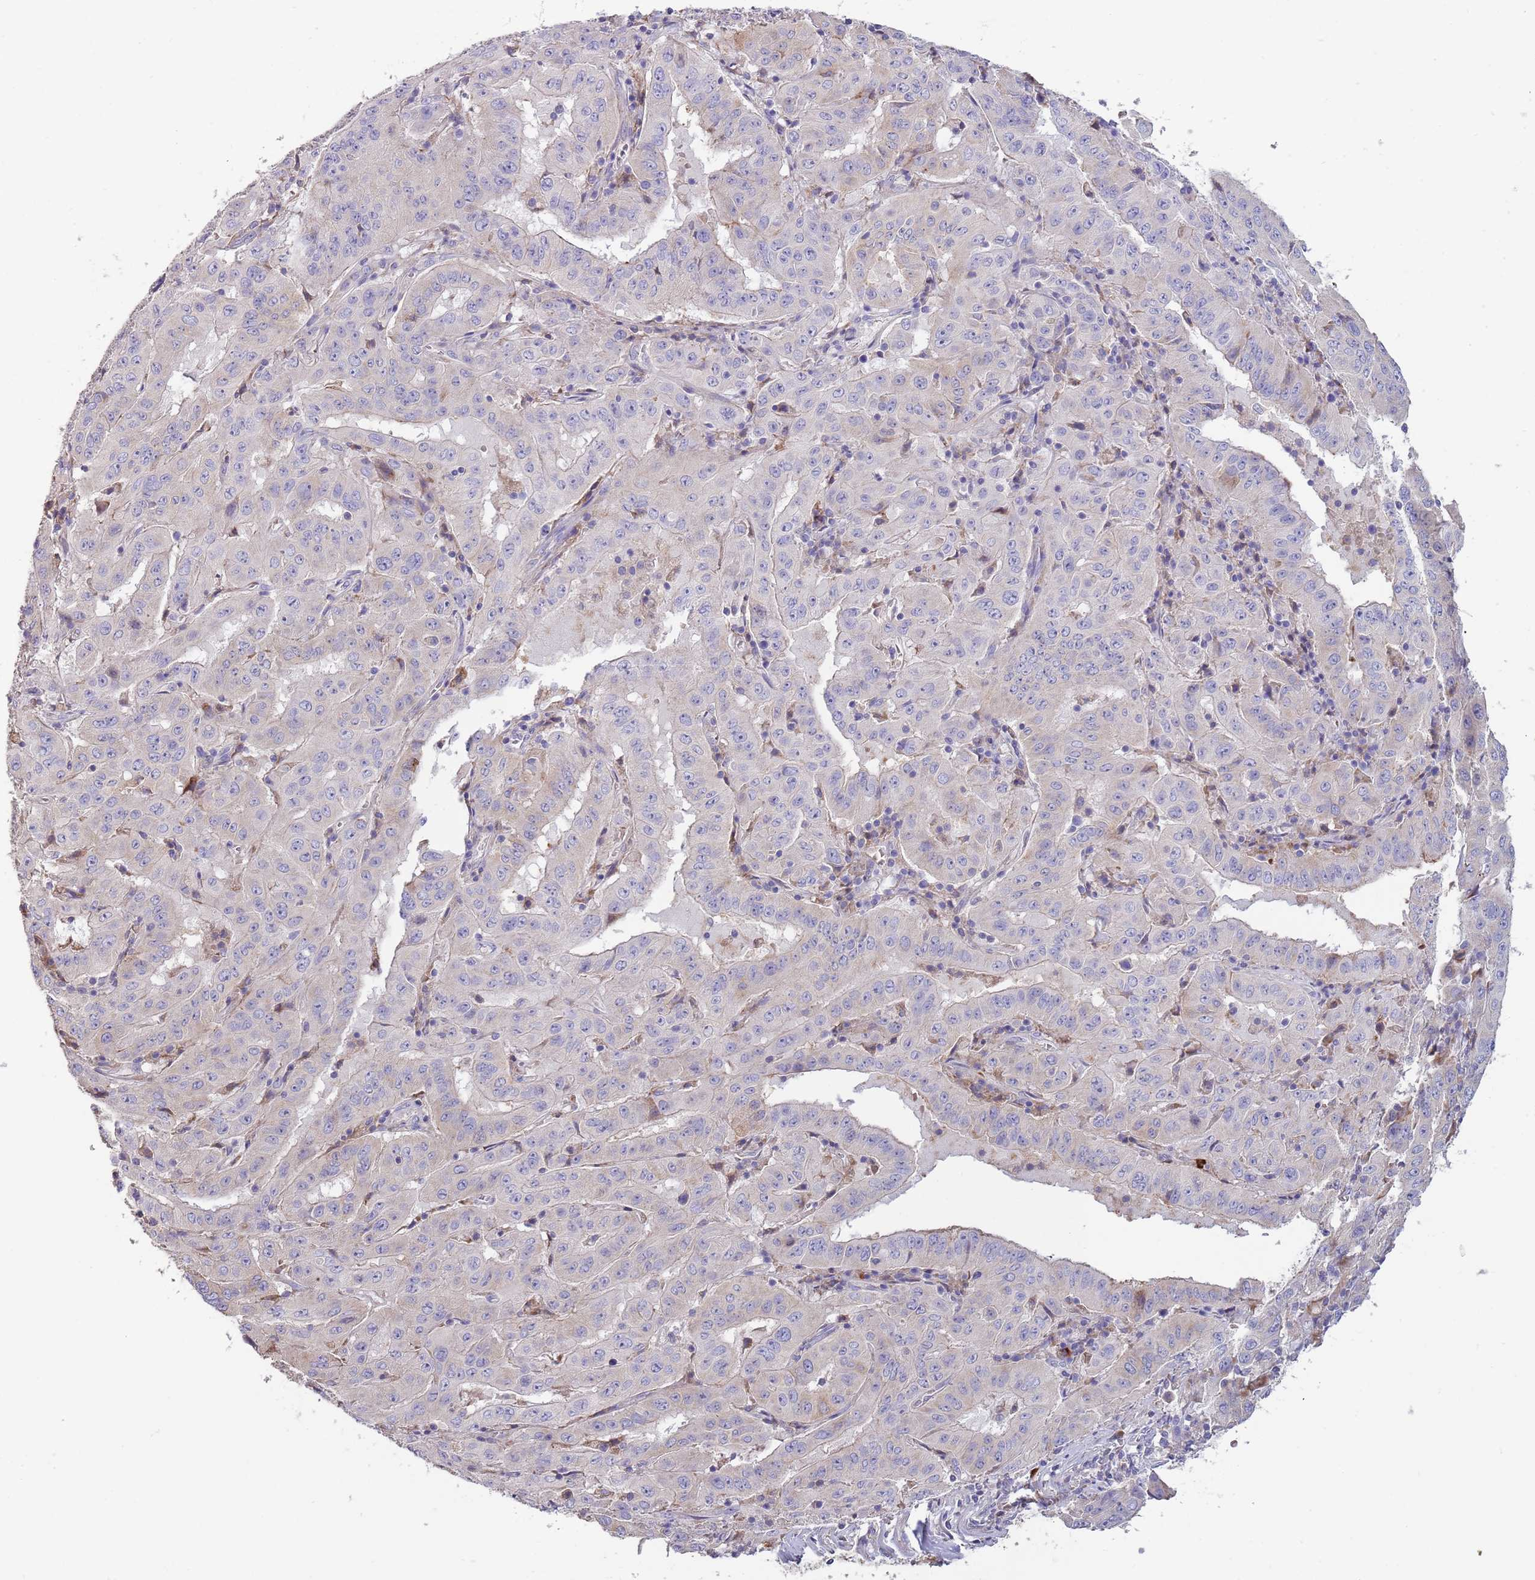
{"staining": {"intensity": "negative", "quantity": "none", "location": "none"}, "tissue": "pancreatic cancer", "cell_type": "Tumor cells", "image_type": "cancer", "snomed": [{"axis": "morphology", "description": "Adenocarcinoma, NOS"}, {"axis": "topography", "description": "Pancreas"}], "caption": "Immunohistochemistry (IHC) of adenocarcinoma (pancreatic) shows no positivity in tumor cells.", "gene": "SUSD1", "patient": {"sex": "male", "age": 63}}